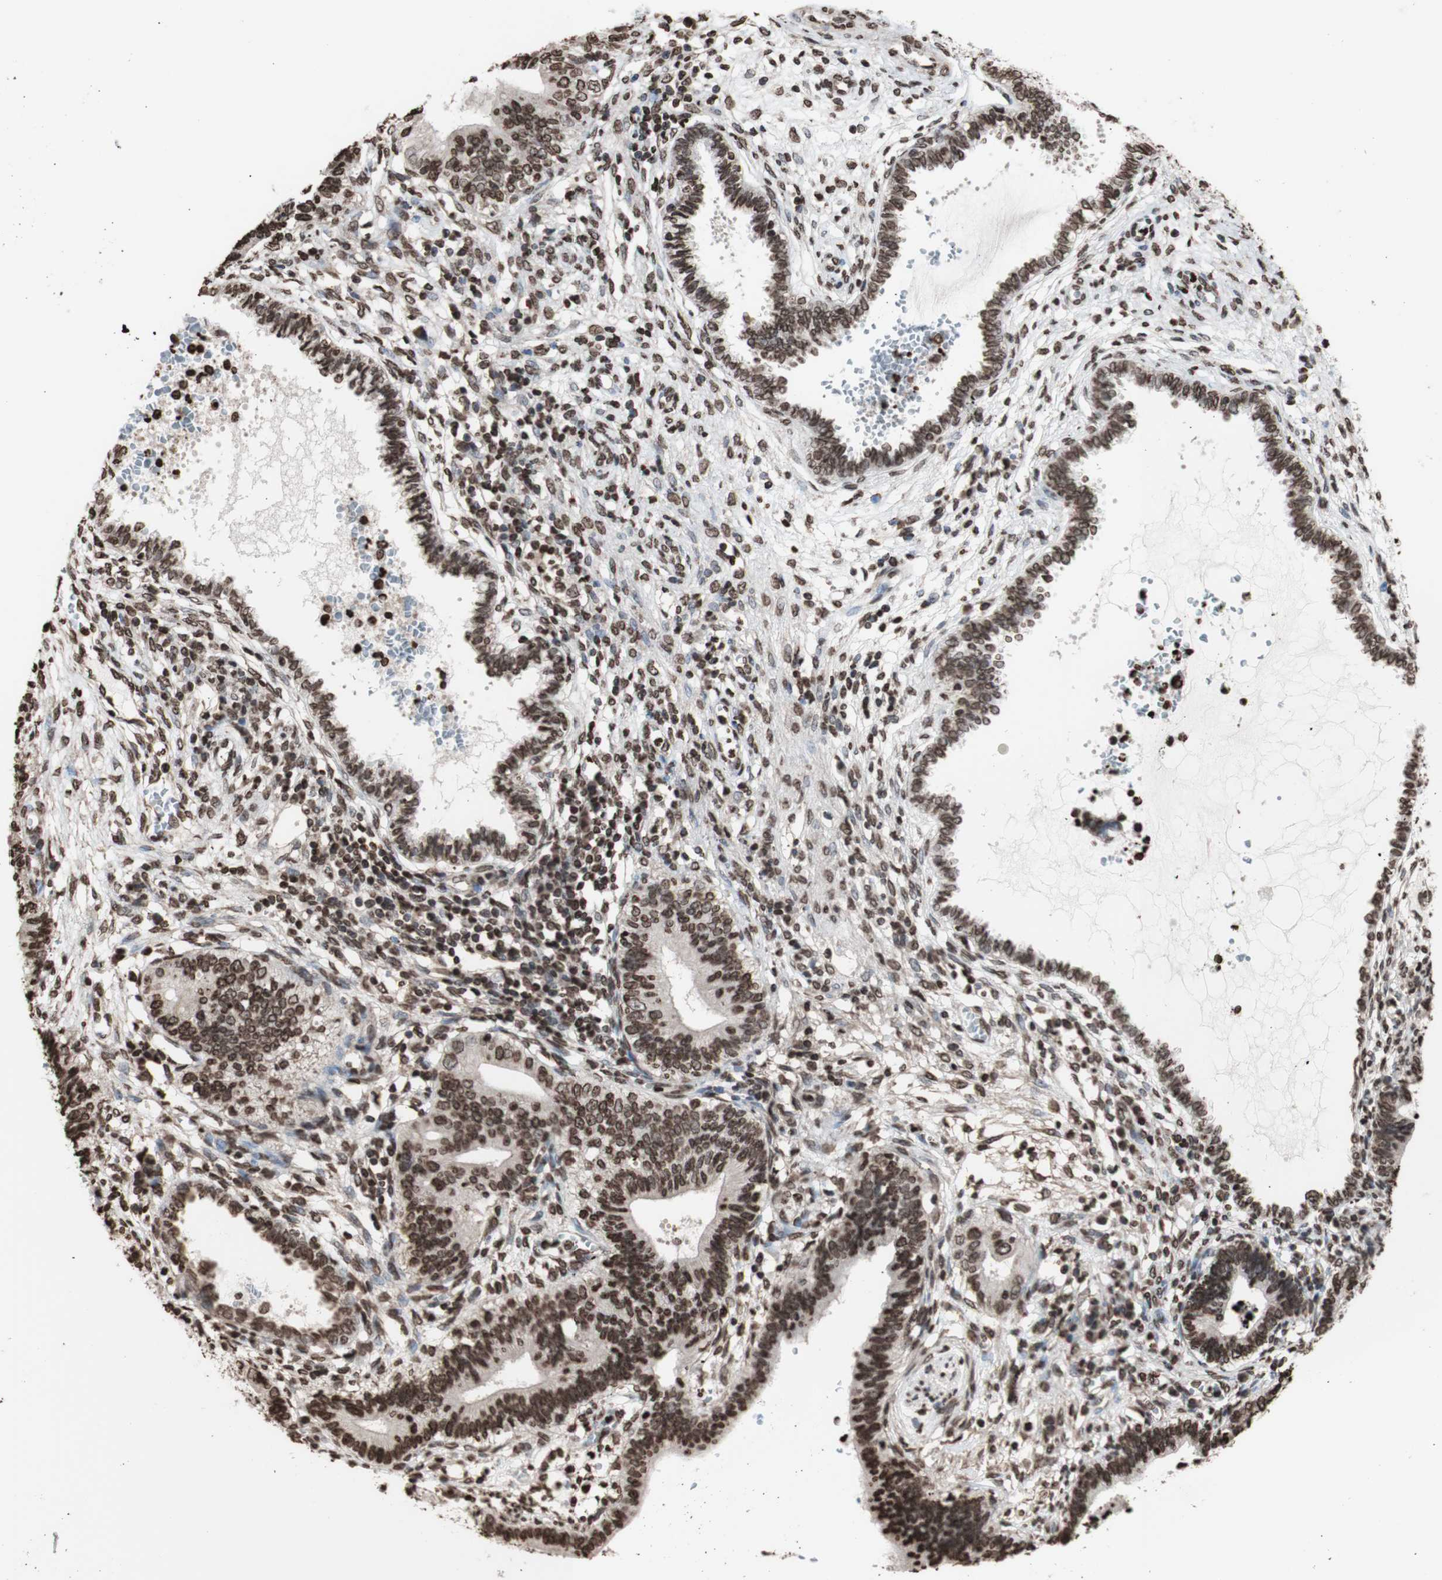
{"staining": {"intensity": "moderate", "quantity": ">75%", "location": "cytoplasmic/membranous,nuclear"}, "tissue": "cervical cancer", "cell_type": "Tumor cells", "image_type": "cancer", "snomed": [{"axis": "morphology", "description": "Adenocarcinoma, NOS"}, {"axis": "topography", "description": "Cervix"}], "caption": "This image exhibits immunohistochemistry staining of human cervical cancer, with medium moderate cytoplasmic/membranous and nuclear expression in approximately >75% of tumor cells.", "gene": "SNAI2", "patient": {"sex": "female", "age": 44}}